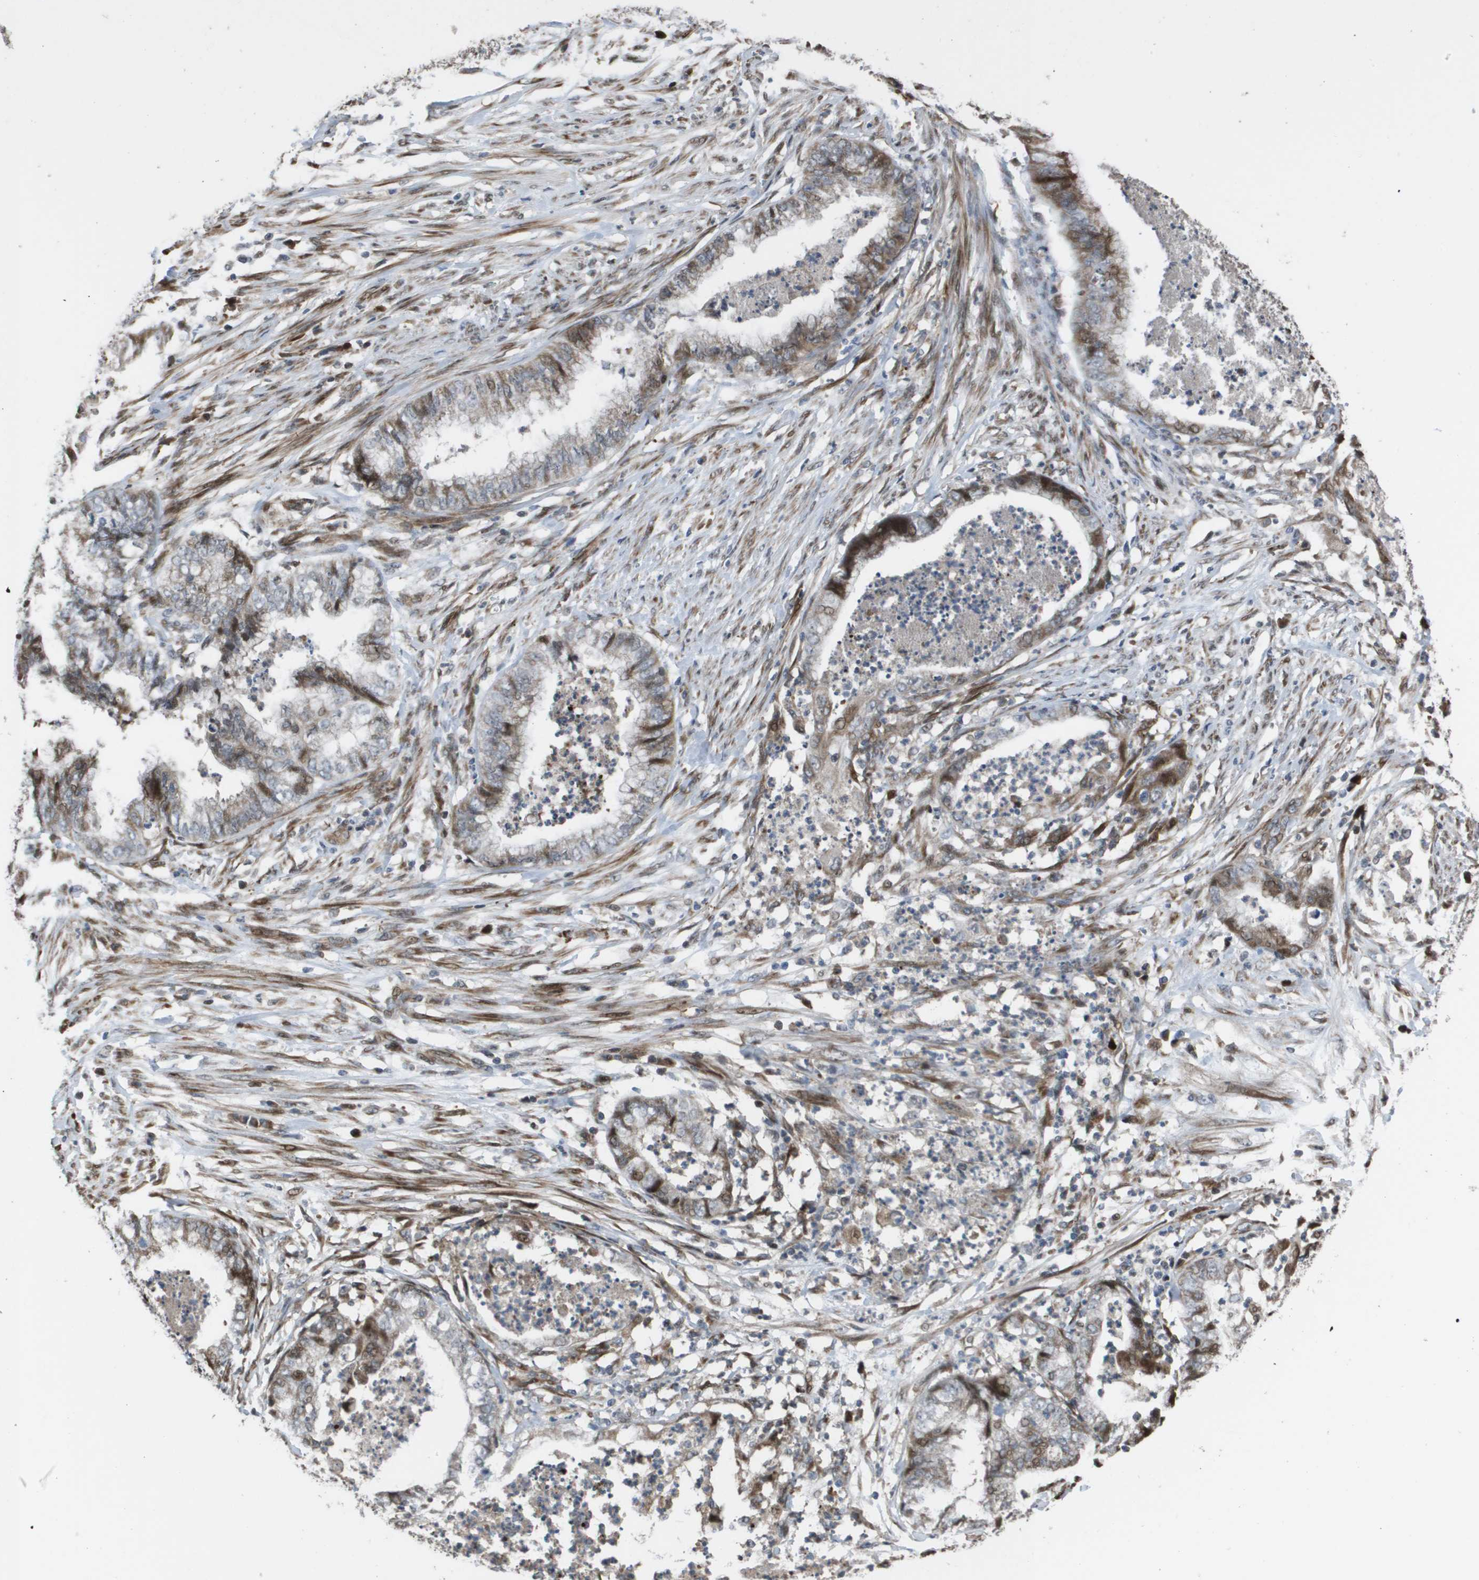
{"staining": {"intensity": "moderate", "quantity": "<25%", "location": "cytoplasmic/membranous,nuclear"}, "tissue": "endometrial cancer", "cell_type": "Tumor cells", "image_type": "cancer", "snomed": [{"axis": "morphology", "description": "Necrosis, NOS"}, {"axis": "morphology", "description": "Adenocarcinoma, NOS"}, {"axis": "topography", "description": "Endometrium"}], "caption": "Immunohistochemical staining of human endometrial adenocarcinoma displays moderate cytoplasmic/membranous and nuclear protein staining in approximately <25% of tumor cells.", "gene": "AXIN2", "patient": {"sex": "female", "age": 79}}